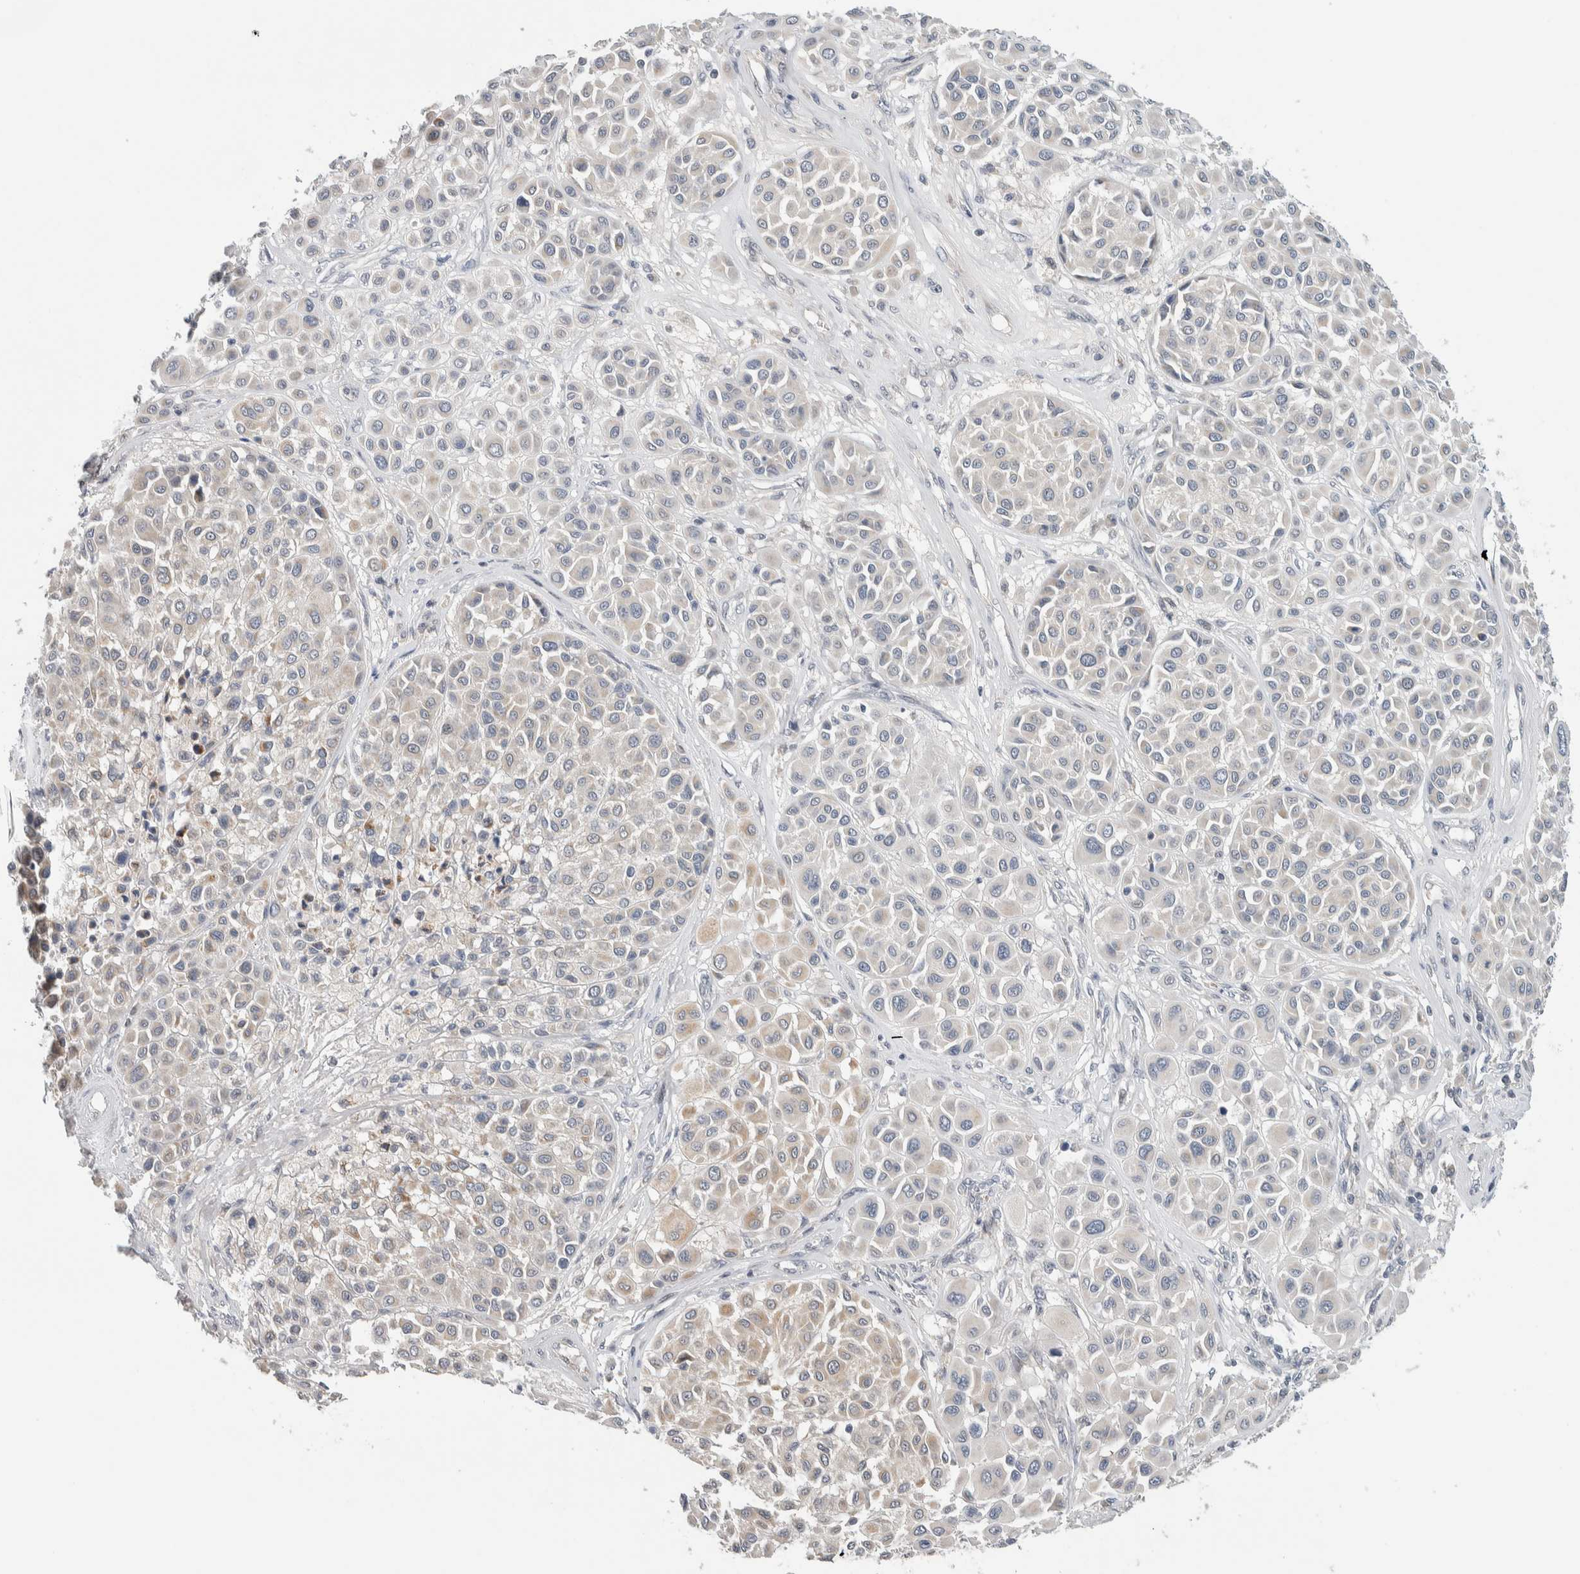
{"staining": {"intensity": "weak", "quantity": "25%-75%", "location": "cytoplasmic/membranous"}, "tissue": "melanoma", "cell_type": "Tumor cells", "image_type": "cancer", "snomed": [{"axis": "morphology", "description": "Malignant melanoma, Metastatic site"}, {"axis": "topography", "description": "Soft tissue"}], "caption": "Melanoma stained with DAB IHC shows low levels of weak cytoplasmic/membranous expression in about 25%-75% of tumor cells.", "gene": "SHPK", "patient": {"sex": "male", "age": 41}}